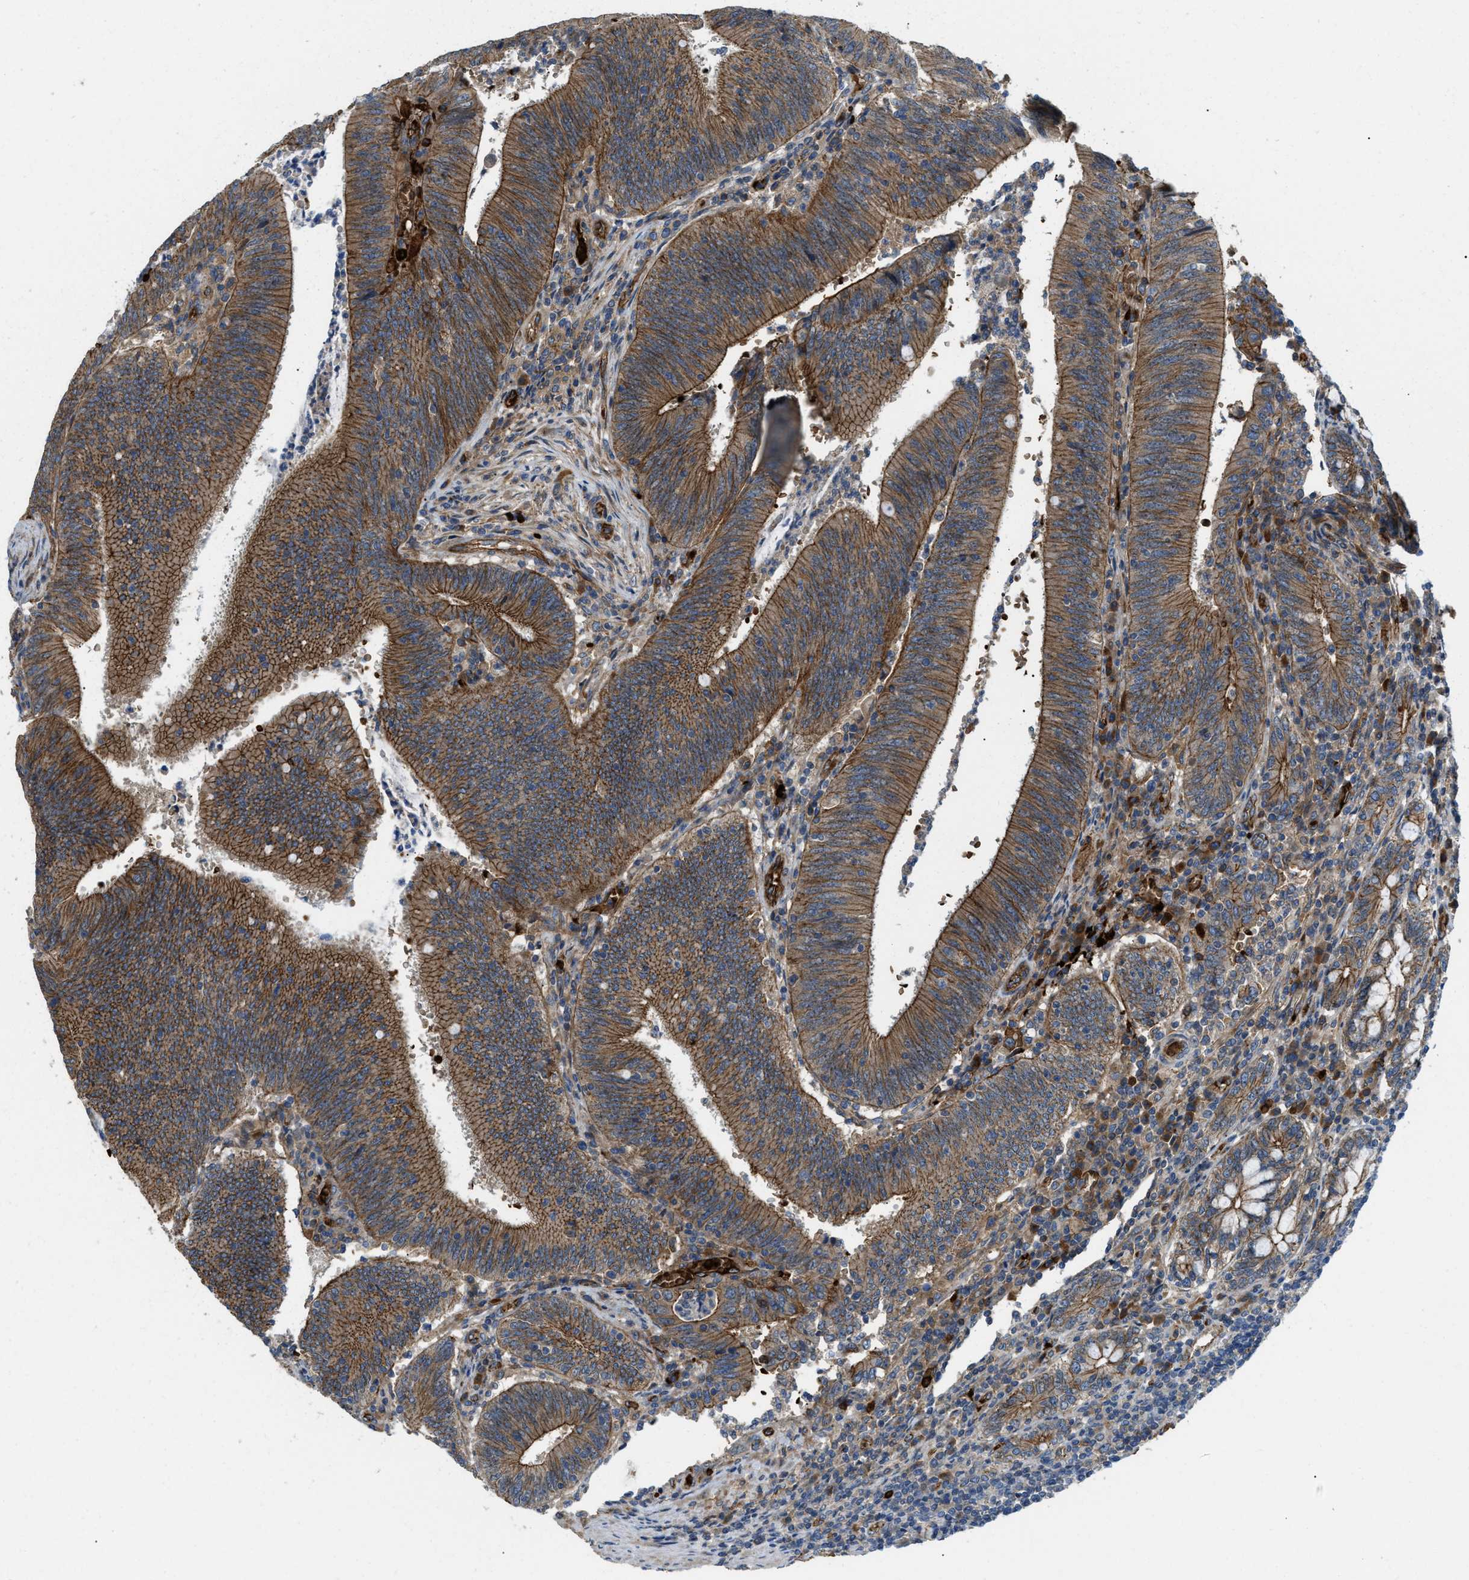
{"staining": {"intensity": "strong", "quantity": ">75%", "location": "cytoplasmic/membranous"}, "tissue": "colorectal cancer", "cell_type": "Tumor cells", "image_type": "cancer", "snomed": [{"axis": "morphology", "description": "Normal tissue, NOS"}, {"axis": "morphology", "description": "Adenocarcinoma, NOS"}, {"axis": "topography", "description": "Rectum"}], "caption": "This image exhibits immunohistochemistry staining of human colorectal cancer (adenocarcinoma), with high strong cytoplasmic/membranous expression in approximately >75% of tumor cells.", "gene": "ERC1", "patient": {"sex": "female", "age": 66}}